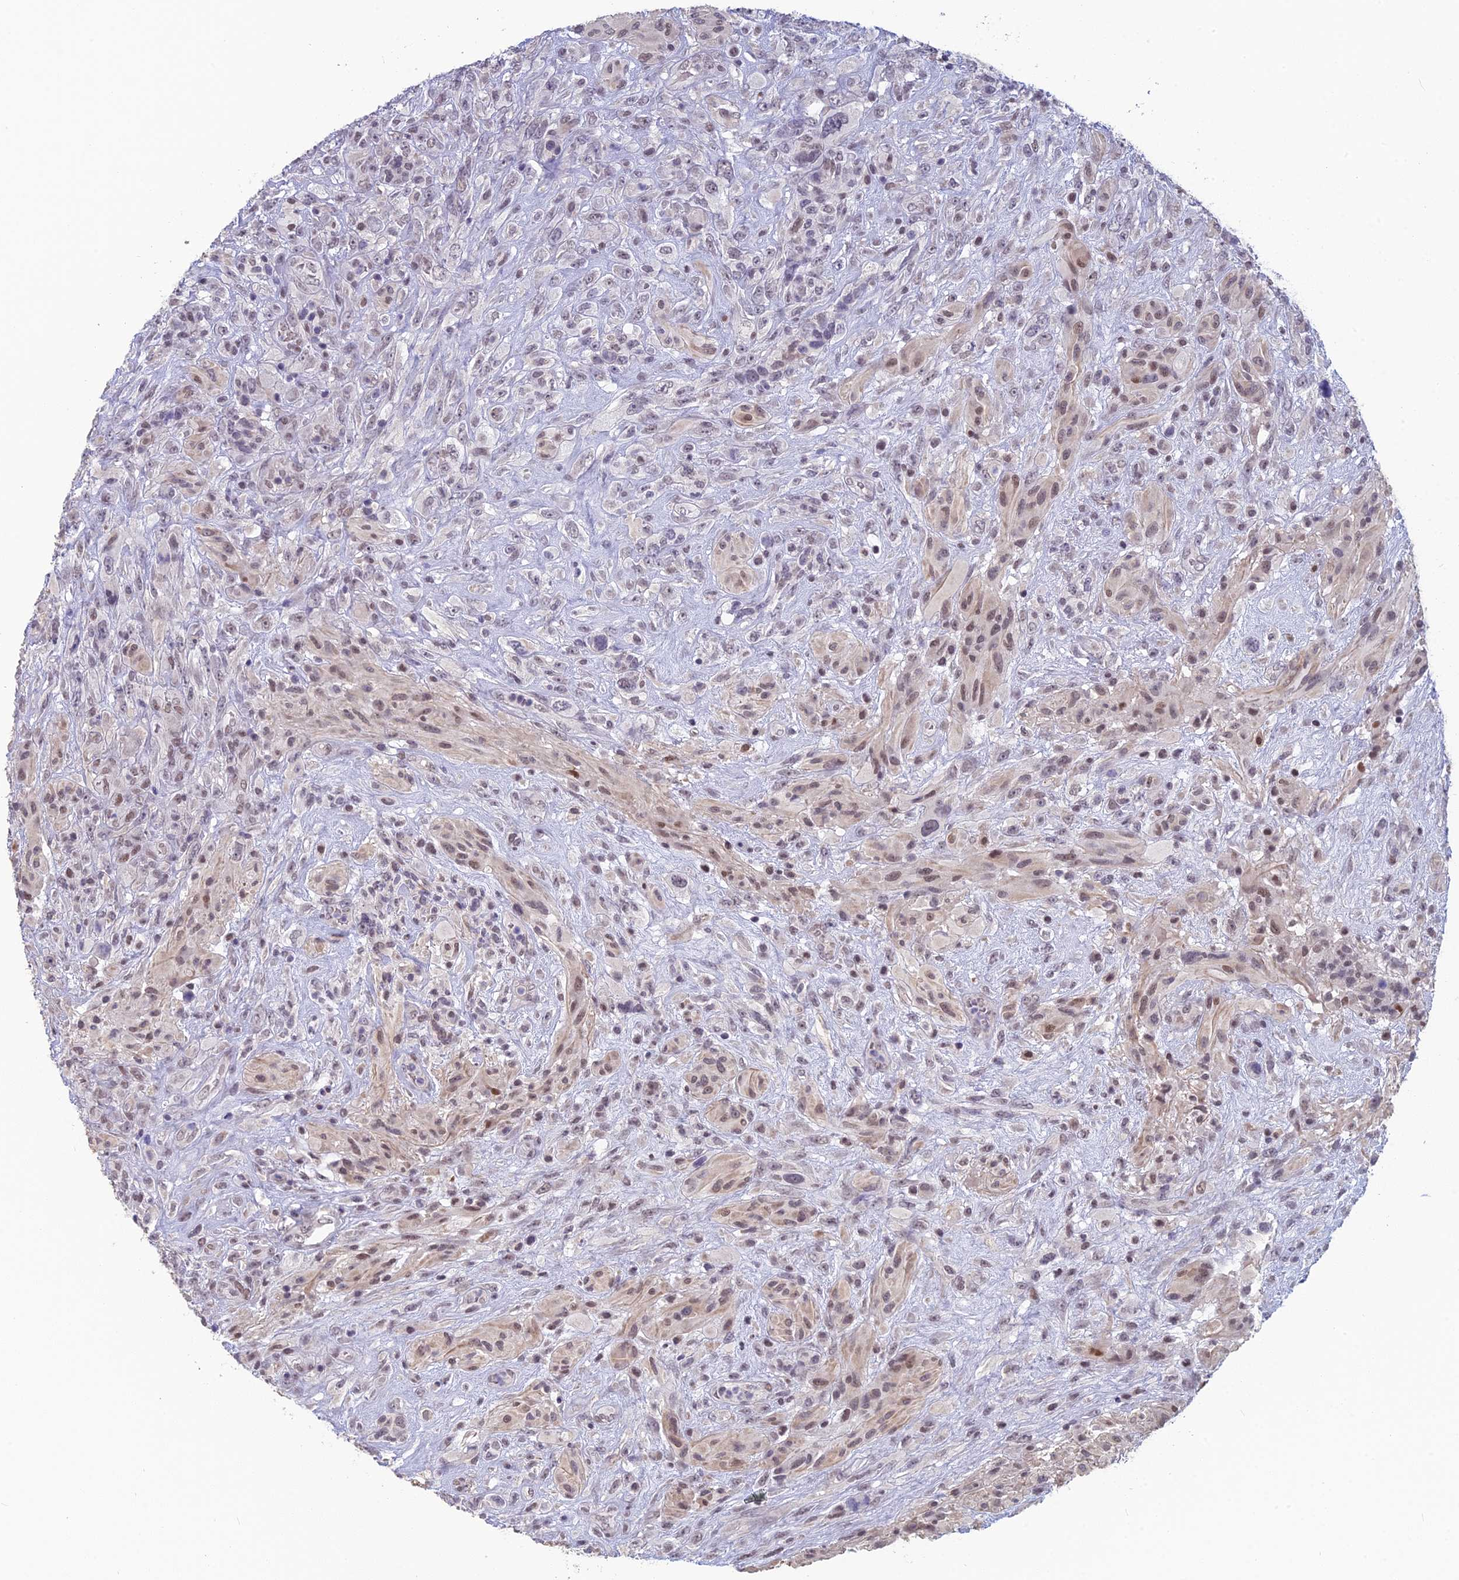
{"staining": {"intensity": "moderate", "quantity": "<25%", "location": "nuclear"}, "tissue": "glioma", "cell_type": "Tumor cells", "image_type": "cancer", "snomed": [{"axis": "morphology", "description": "Glioma, malignant, High grade"}, {"axis": "topography", "description": "Brain"}], "caption": "IHC micrograph of human malignant high-grade glioma stained for a protein (brown), which exhibits low levels of moderate nuclear expression in approximately <25% of tumor cells.", "gene": "MT-CO3", "patient": {"sex": "male", "age": 61}}